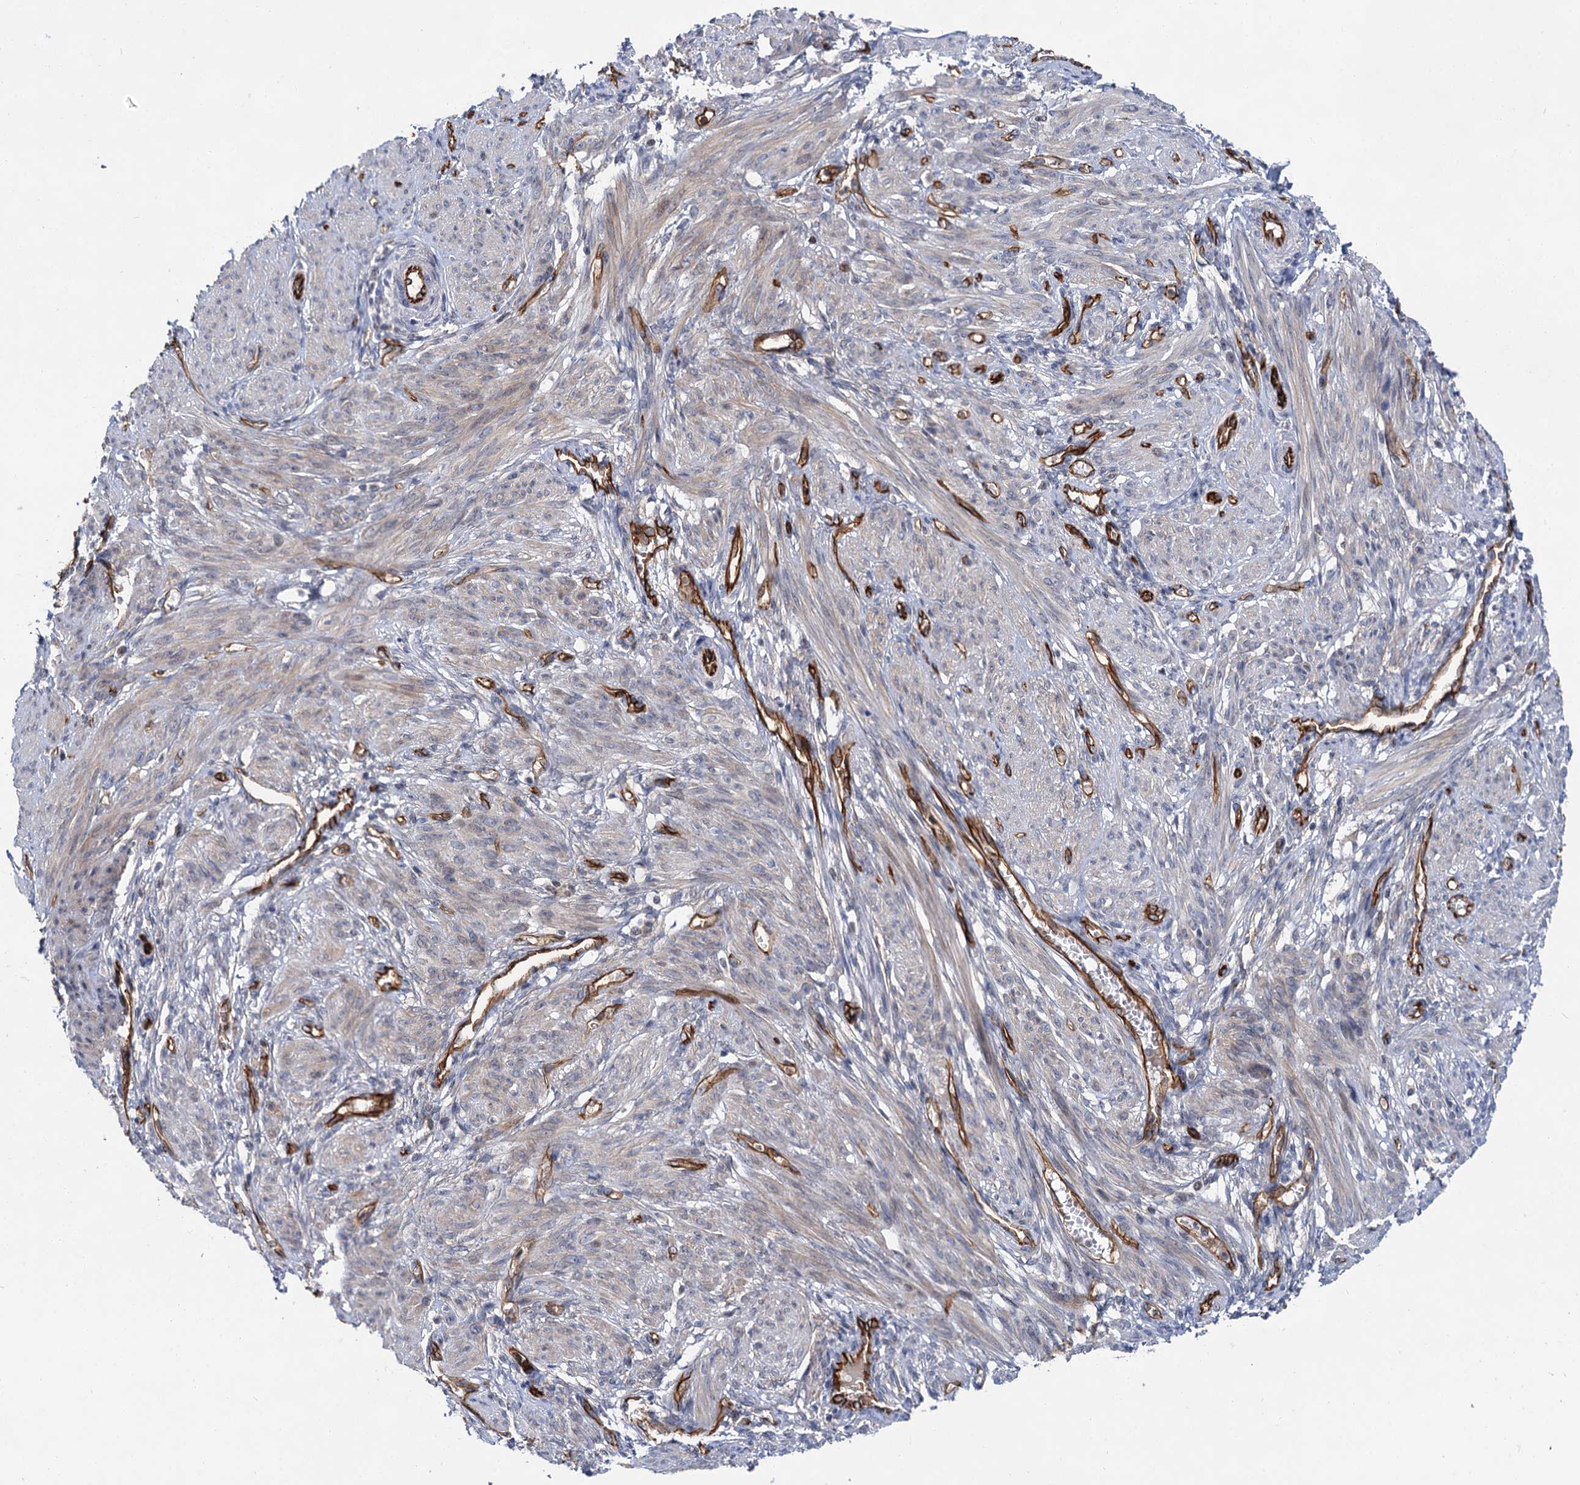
{"staining": {"intensity": "weak", "quantity": "<25%", "location": "cytoplasmic/membranous"}, "tissue": "smooth muscle", "cell_type": "Smooth muscle cells", "image_type": "normal", "snomed": [{"axis": "morphology", "description": "Normal tissue, NOS"}, {"axis": "topography", "description": "Smooth muscle"}], "caption": "The immunohistochemistry micrograph has no significant staining in smooth muscle cells of smooth muscle.", "gene": "ABLIM1", "patient": {"sex": "female", "age": 39}}